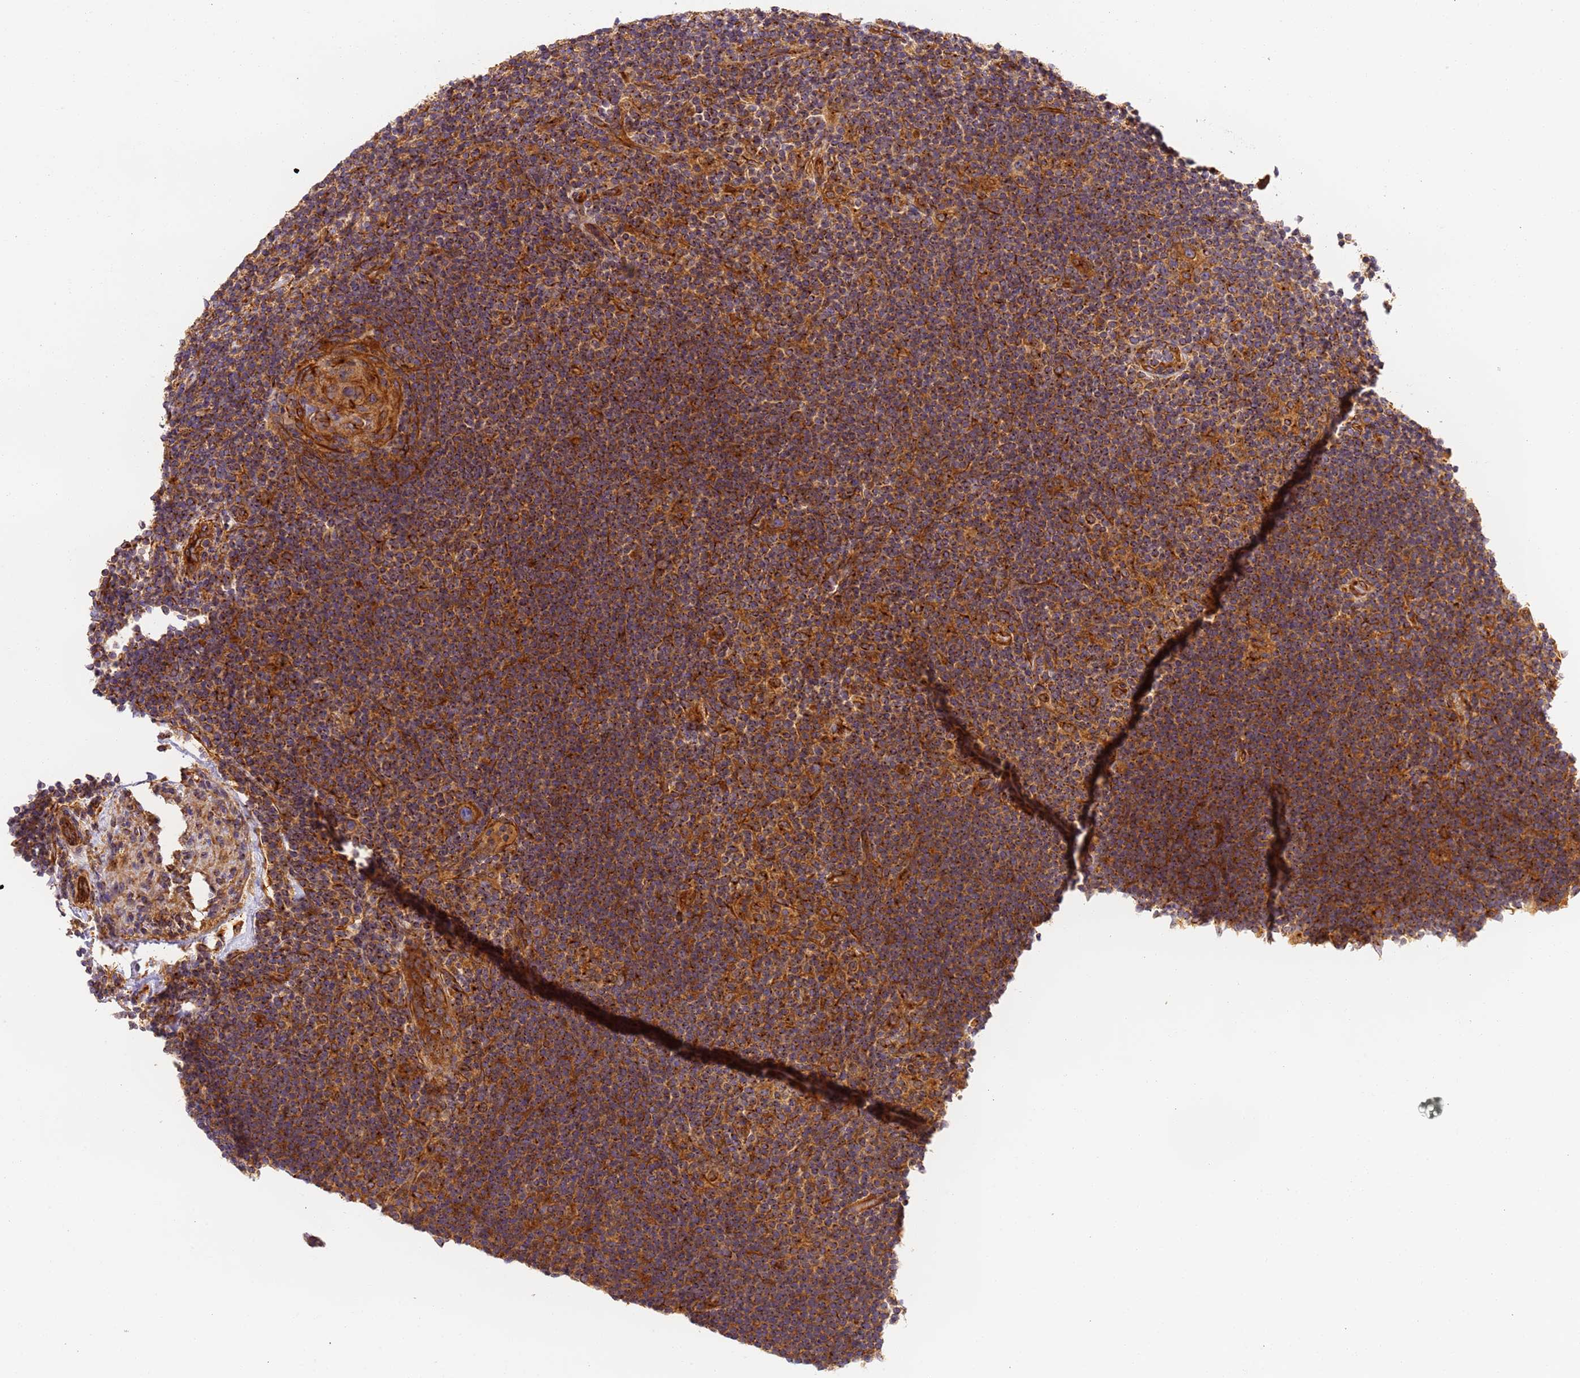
{"staining": {"intensity": "moderate", "quantity": "25%-75%", "location": "cytoplasmic/membranous"}, "tissue": "lymphoma", "cell_type": "Tumor cells", "image_type": "cancer", "snomed": [{"axis": "morphology", "description": "Hodgkin's disease, NOS"}, {"axis": "topography", "description": "Lymph node"}], "caption": "Lymphoma stained with a protein marker exhibits moderate staining in tumor cells.", "gene": "DYNC1I2", "patient": {"sex": "female", "age": 57}}